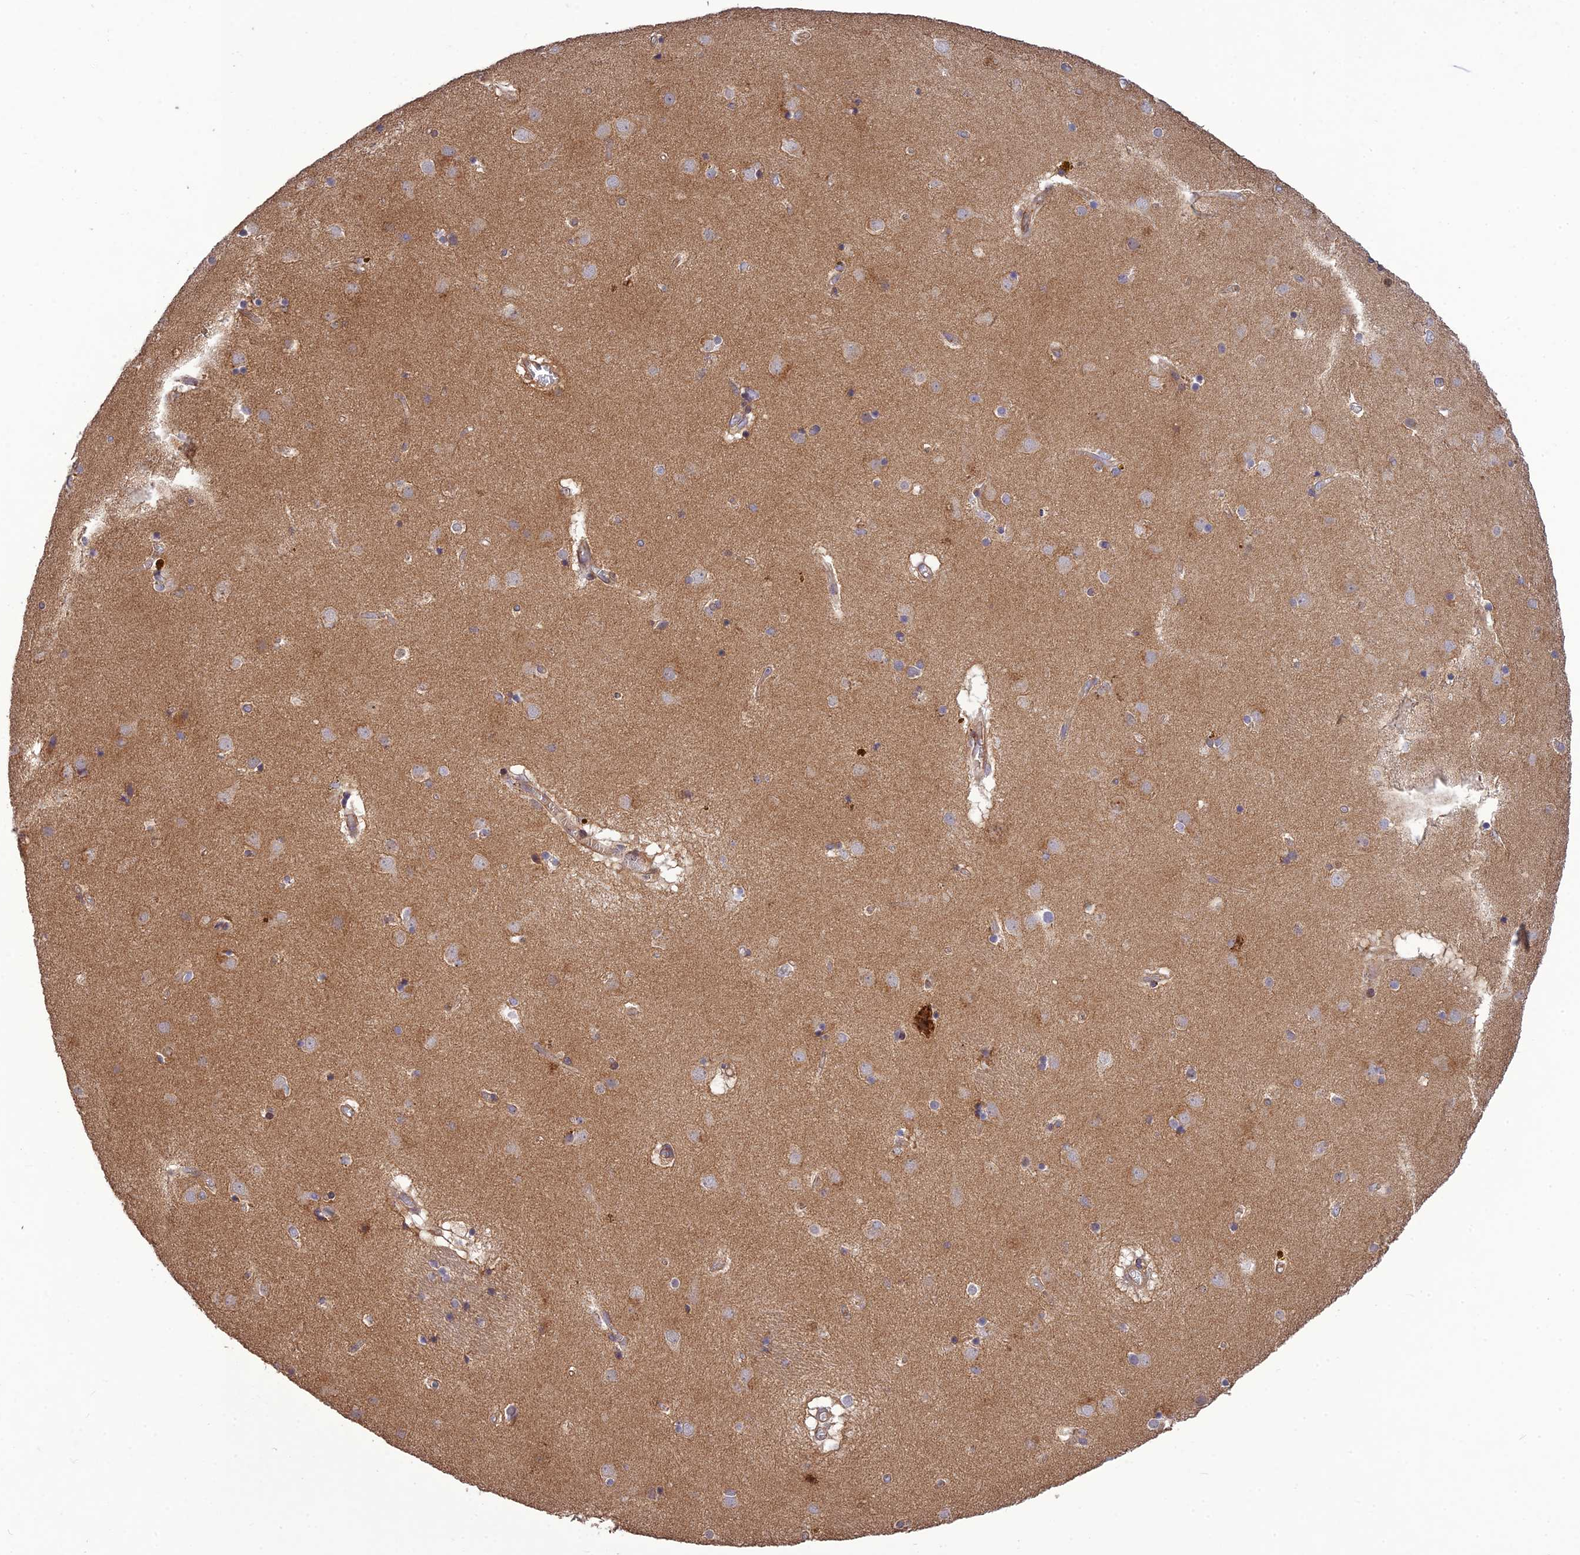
{"staining": {"intensity": "negative", "quantity": "none", "location": "none"}, "tissue": "caudate", "cell_type": "Glial cells", "image_type": "normal", "snomed": [{"axis": "morphology", "description": "Normal tissue, NOS"}, {"axis": "topography", "description": "Lateral ventricle wall"}], "caption": "A micrograph of caudate stained for a protein reveals no brown staining in glial cells.", "gene": "TMEM131L", "patient": {"sex": "male", "age": 70}}